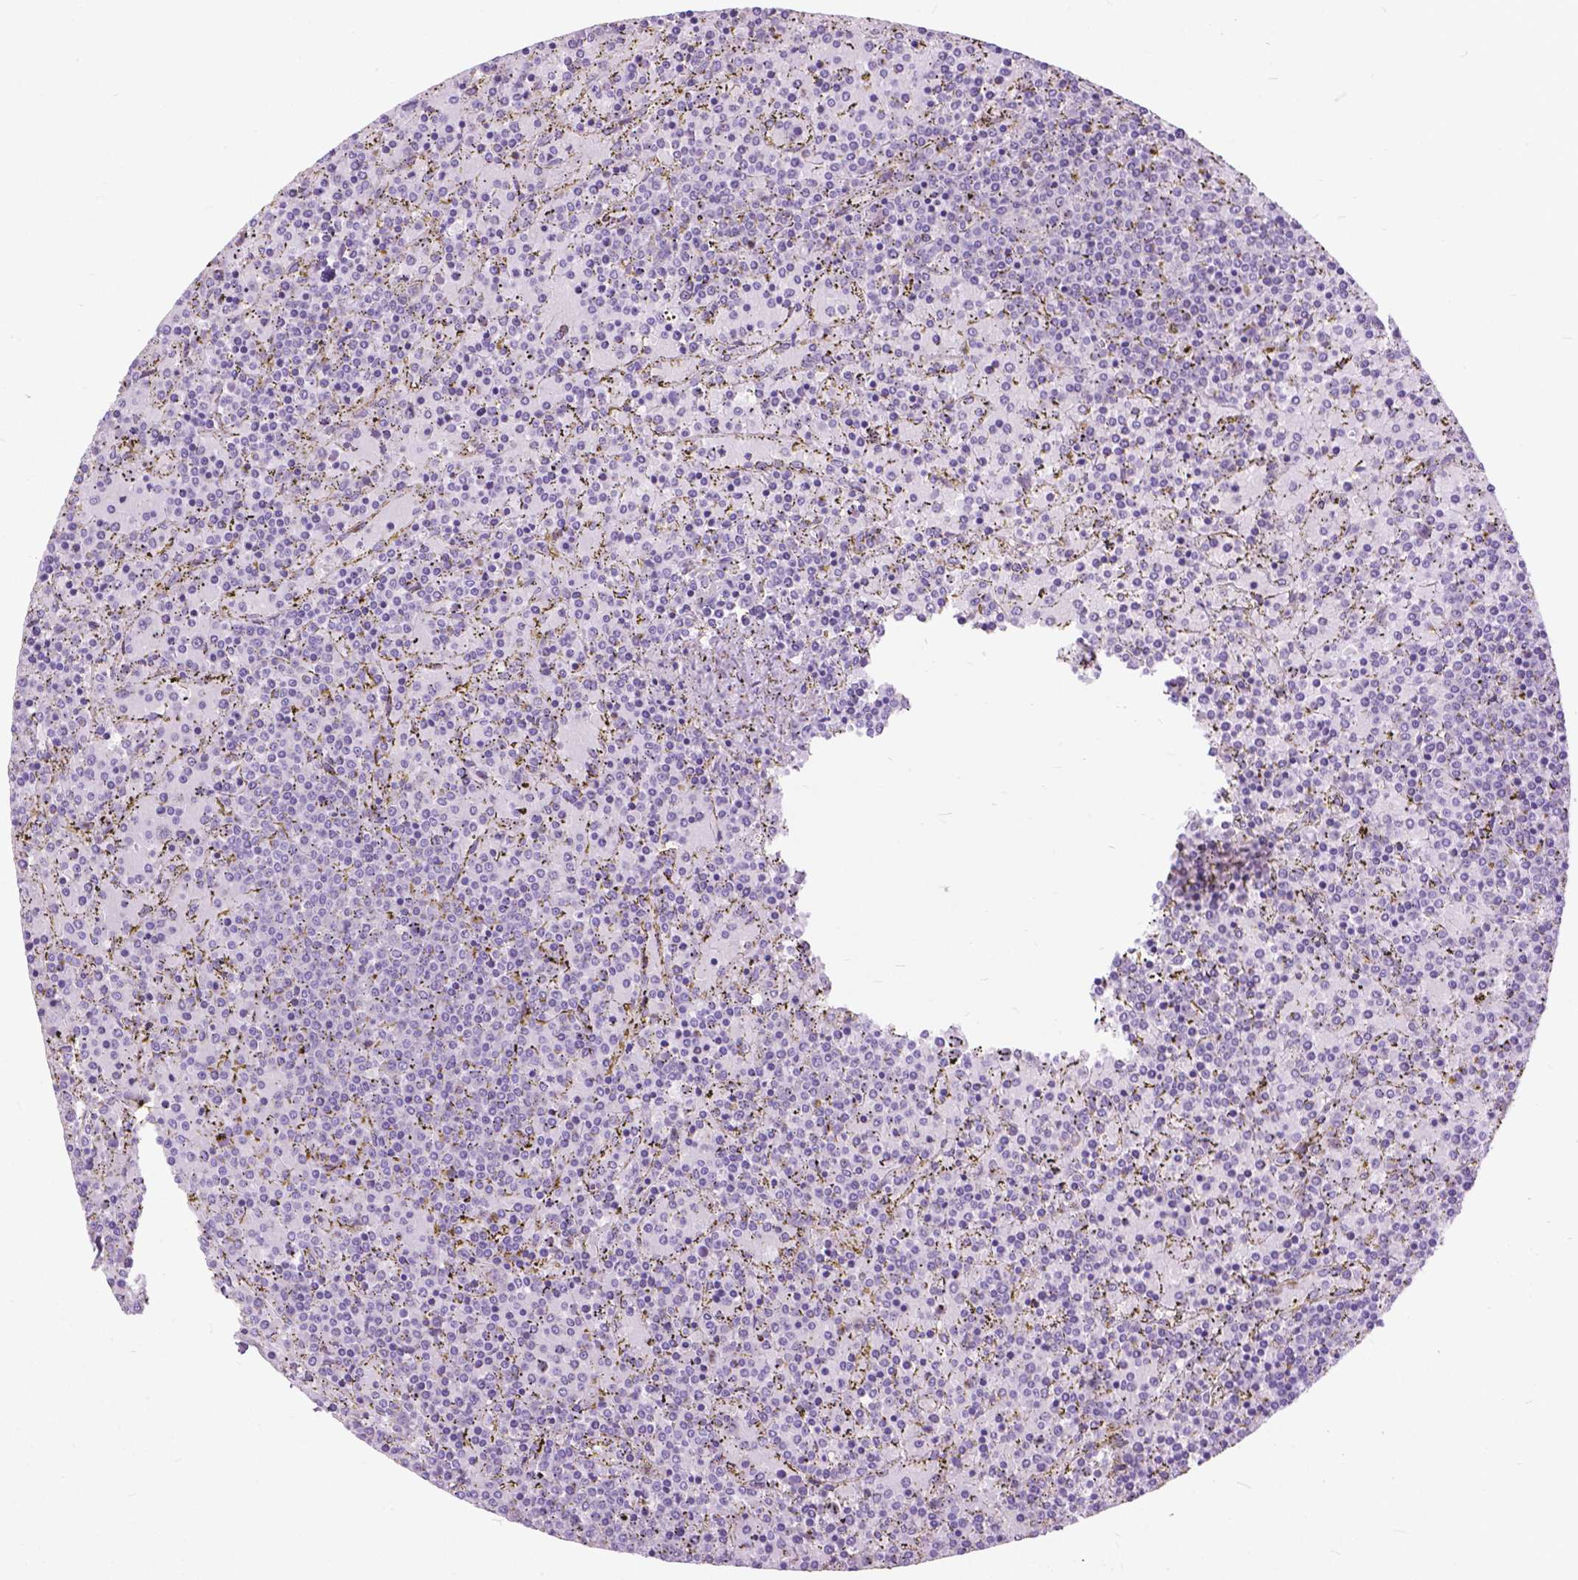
{"staining": {"intensity": "negative", "quantity": "none", "location": "none"}, "tissue": "lymphoma", "cell_type": "Tumor cells", "image_type": "cancer", "snomed": [{"axis": "morphology", "description": "Malignant lymphoma, non-Hodgkin's type, Low grade"}, {"axis": "topography", "description": "Spleen"}], "caption": "Micrograph shows no protein positivity in tumor cells of lymphoma tissue. Nuclei are stained in blue.", "gene": "APCDD1L", "patient": {"sex": "female", "age": 77}}